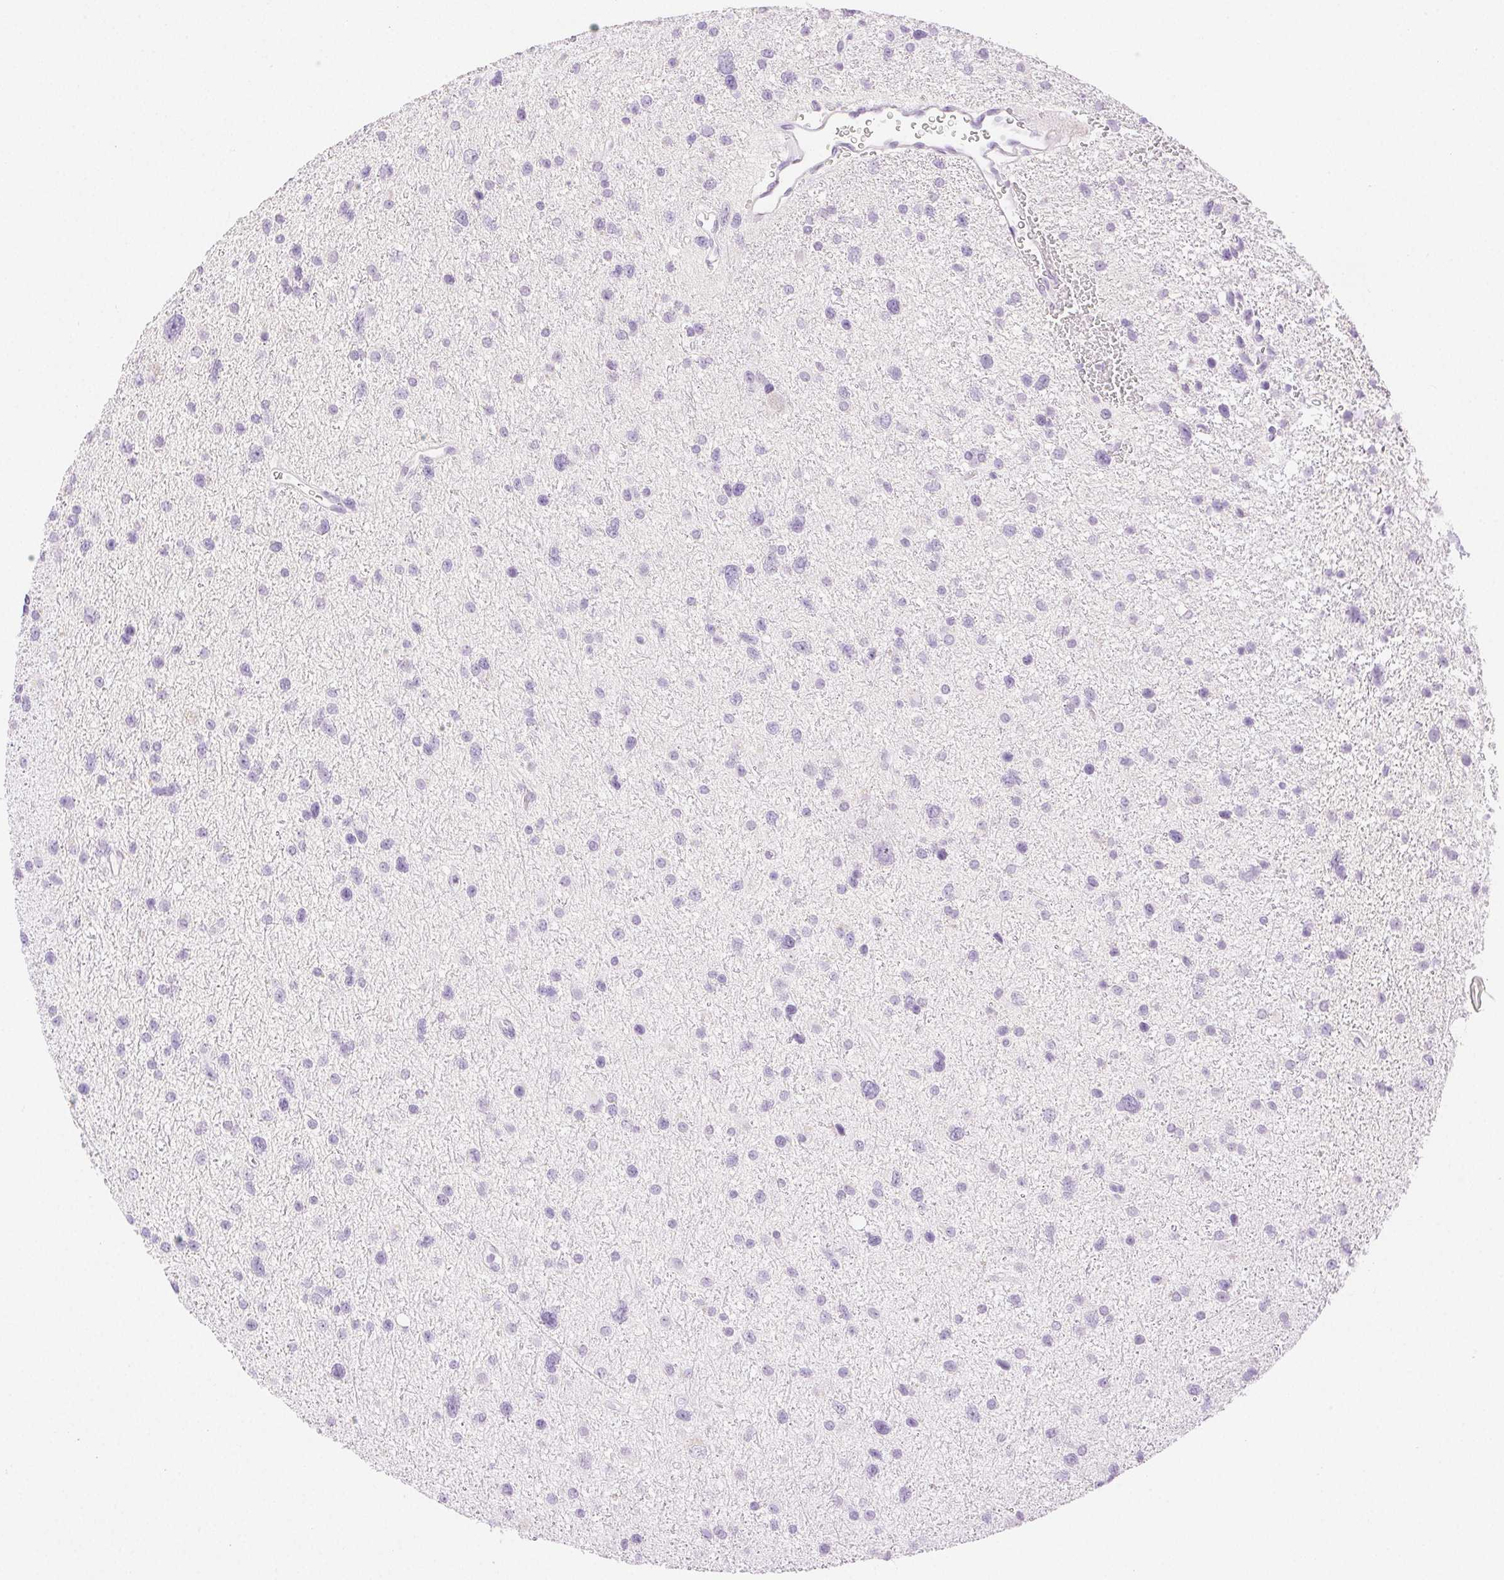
{"staining": {"intensity": "negative", "quantity": "none", "location": "none"}, "tissue": "glioma", "cell_type": "Tumor cells", "image_type": "cancer", "snomed": [{"axis": "morphology", "description": "Glioma, malignant, Low grade"}, {"axis": "topography", "description": "Brain"}], "caption": "A high-resolution micrograph shows immunohistochemistry (IHC) staining of malignant glioma (low-grade), which displays no significant positivity in tumor cells.", "gene": "SPACA4", "patient": {"sex": "female", "age": 55}}